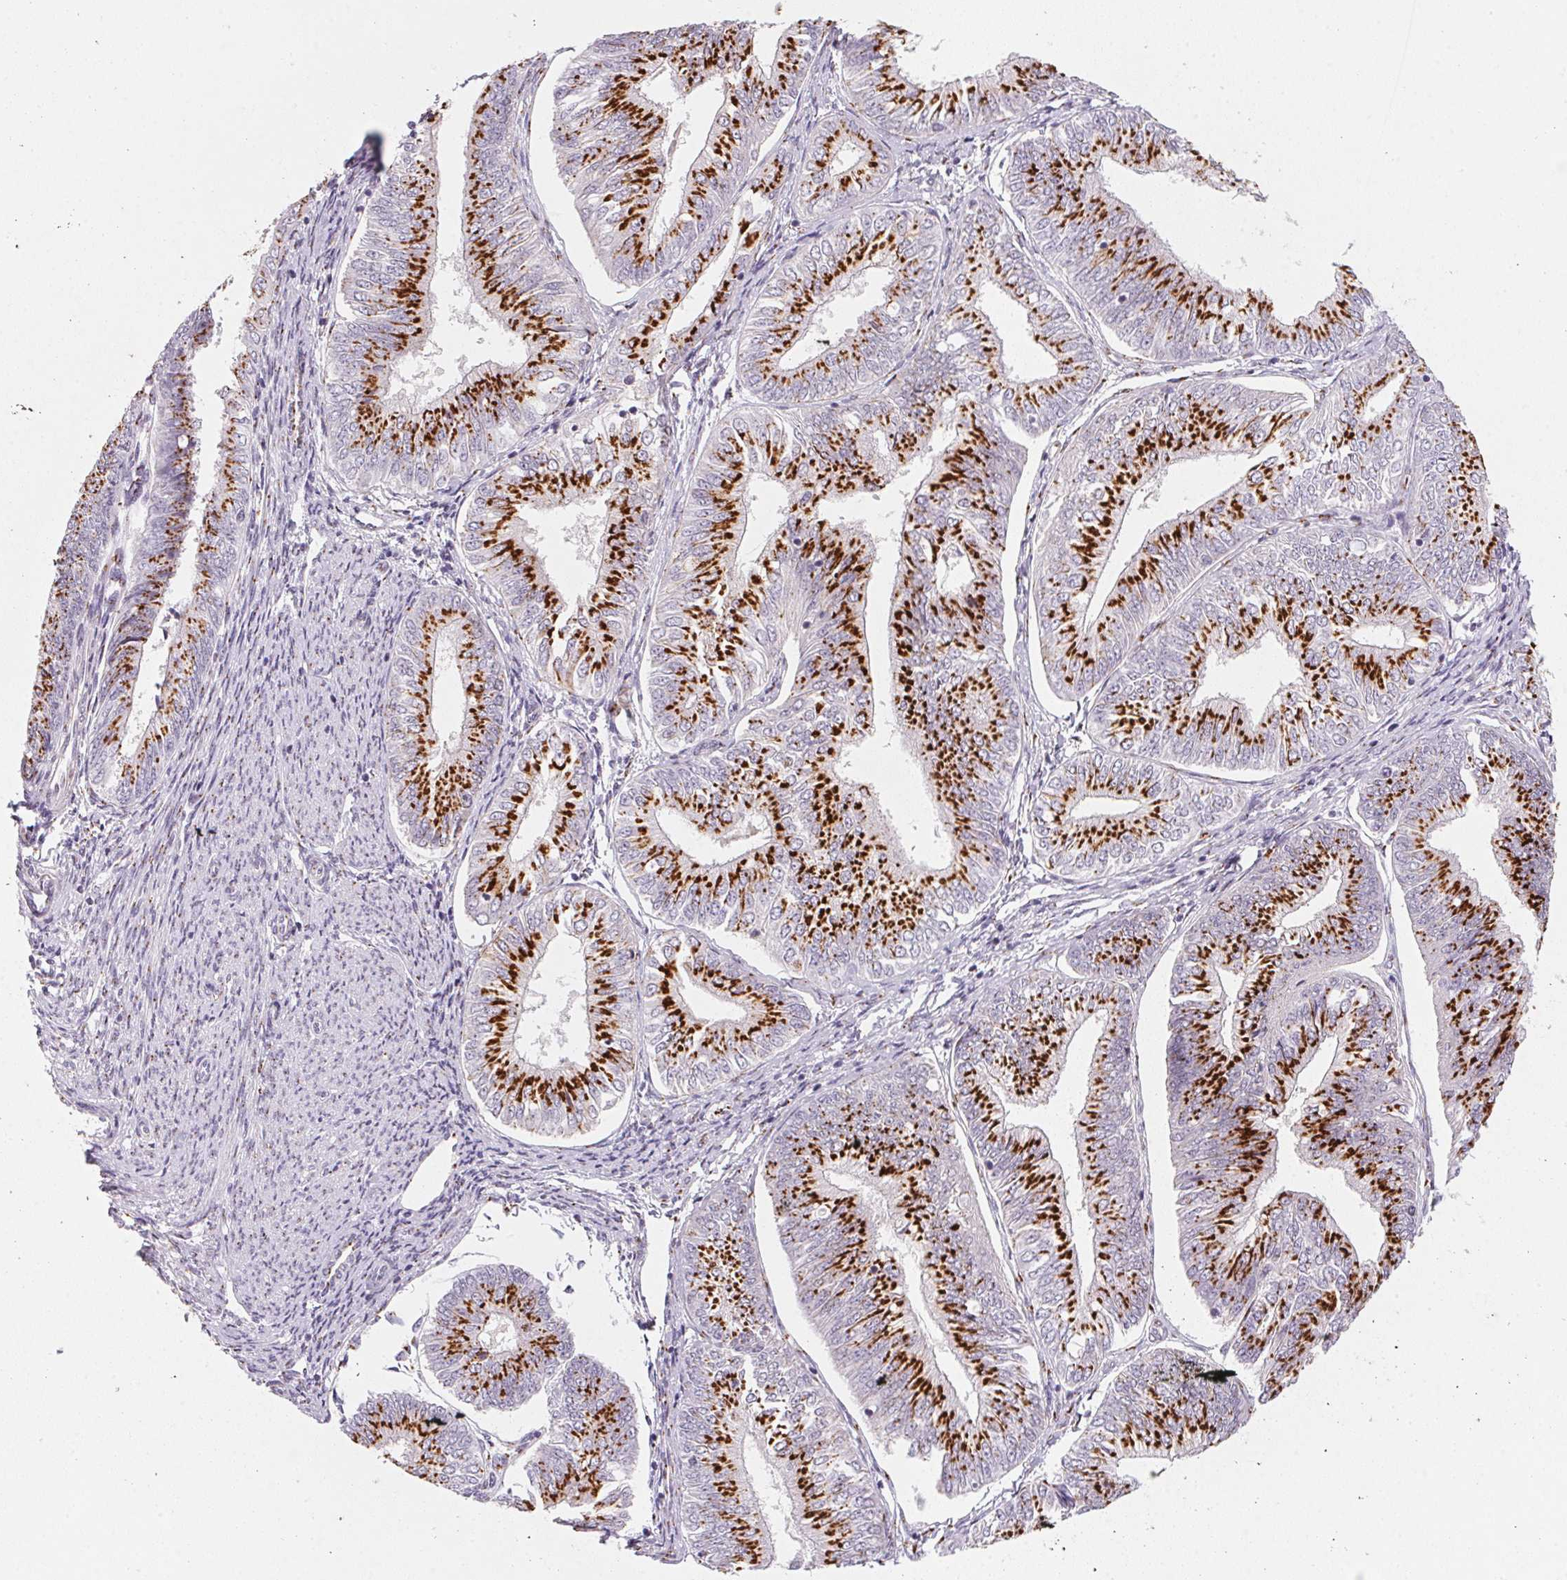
{"staining": {"intensity": "strong", "quantity": ">75%", "location": "cytoplasmic/membranous"}, "tissue": "endometrial cancer", "cell_type": "Tumor cells", "image_type": "cancer", "snomed": [{"axis": "morphology", "description": "Adenocarcinoma, NOS"}, {"axis": "topography", "description": "Endometrium"}], "caption": "A high amount of strong cytoplasmic/membranous expression is present in about >75% of tumor cells in adenocarcinoma (endometrial) tissue.", "gene": "RAB22A", "patient": {"sex": "female", "age": 58}}